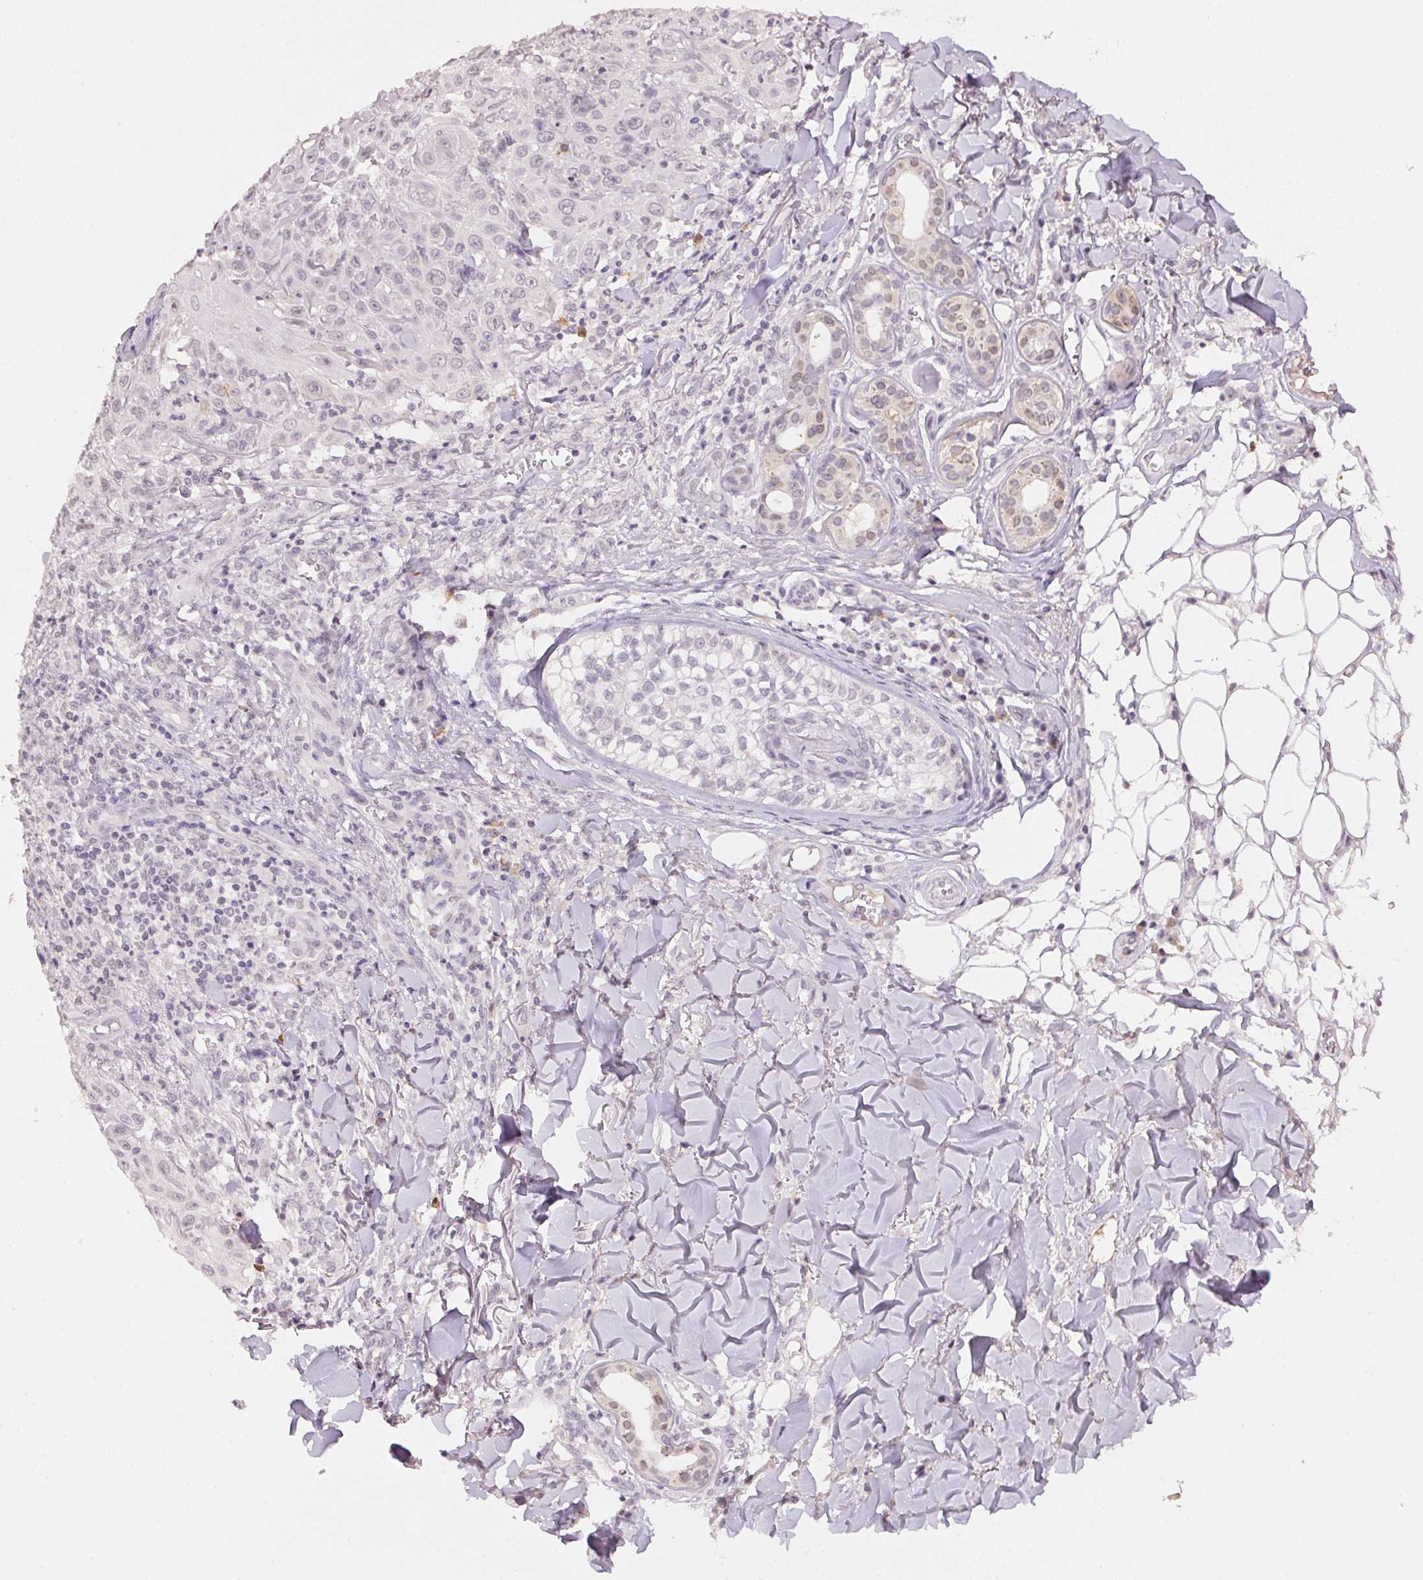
{"staining": {"intensity": "negative", "quantity": "none", "location": "none"}, "tissue": "skin cancer", "cell_type": "Tumor cells", "image_type": "cancer", "snomed": [{"axis": "morphology", "description": "Squamous cell carcinoma, NOS"}, {"axis": "topography", "description": "Skin"}], "caption": "Skin cancer (squamous cell carcinoma) was stained to show a protein in brown. There is no significant expression in tumor cells.", "gene": "FNDC4", "patient": {"sex": "male", "age": 75}}